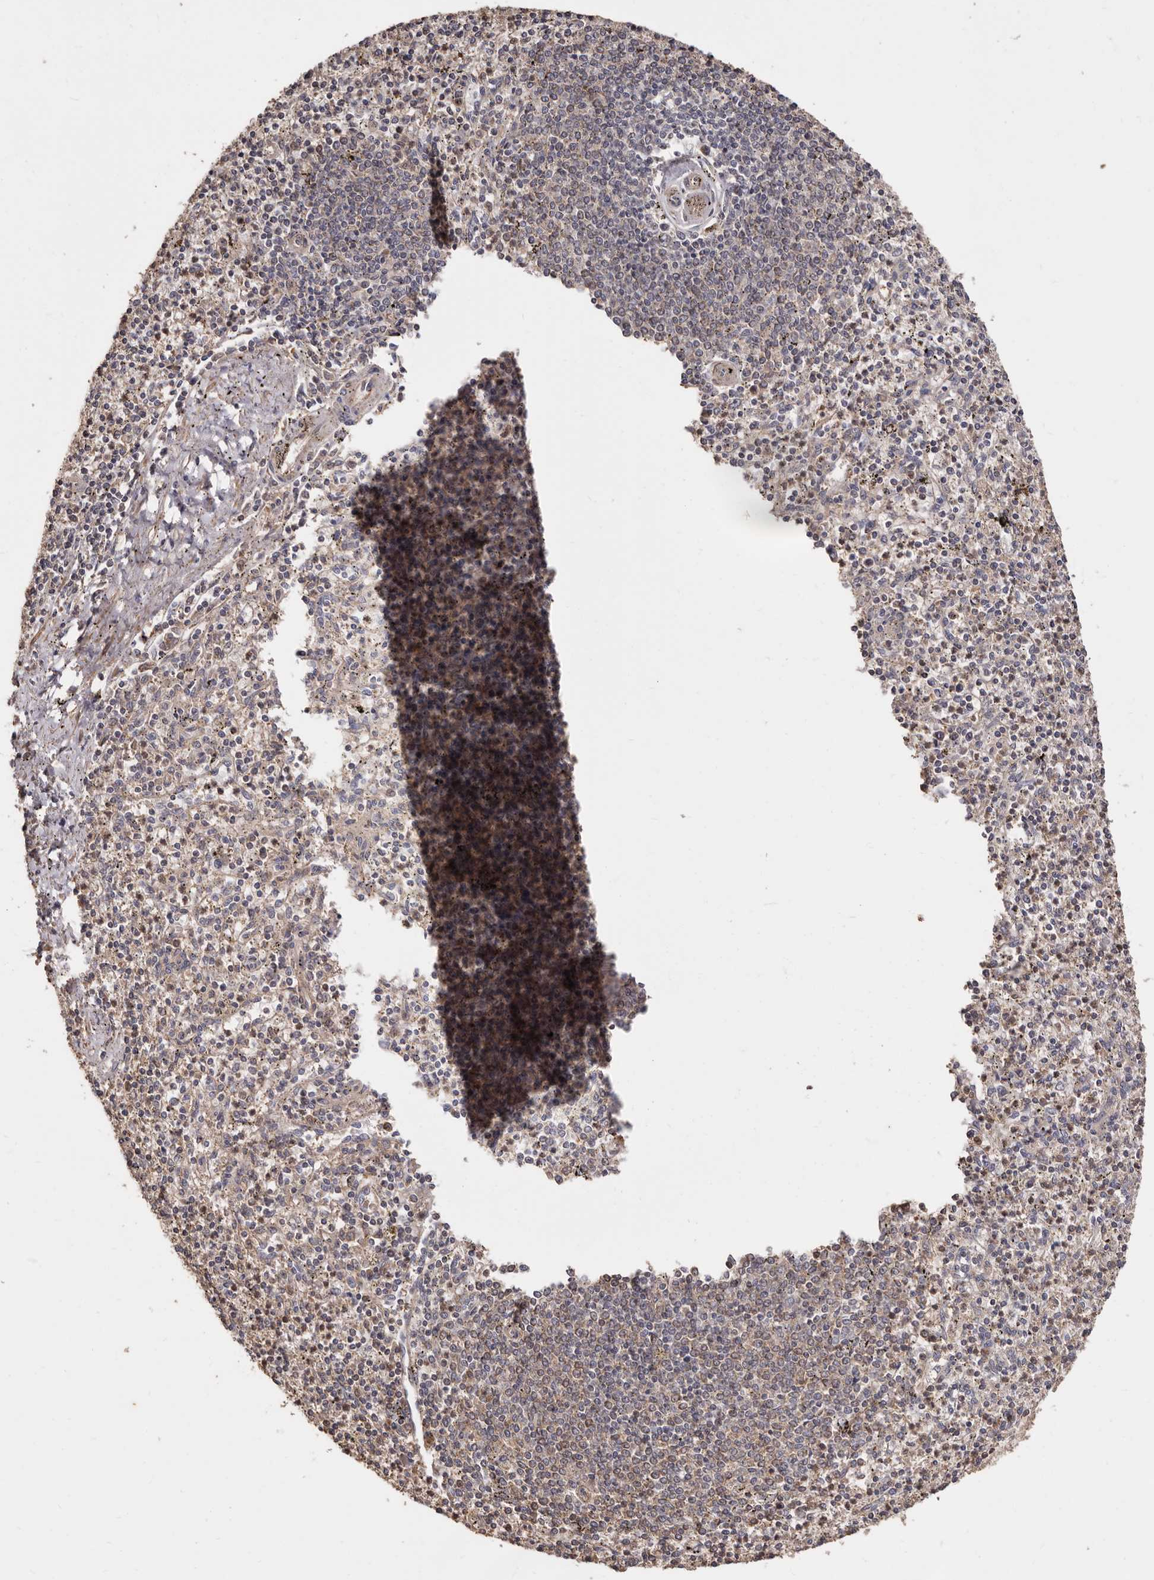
{"staining": {"intensity": "weak", "quantity": "25%-75%", "location": "cytoplasmic/membranous"}, "tissue": "spleen", "cell_type": "Cells in red pulp", "image_type": "normal", "snomed": [{"axis": "morphology", "description": "Normal tissue, NOS"}, {"axis": "topography", "description": "Spleen"}], "caption": "A high-resolution image shows IHC staining of benign spleen, which reveals weak cytoplasmic/membranous staining in about 25%-75% of cells in red pulp.", "gene": "COQ8B", "patient": {"sex": "male", "age": 72}}